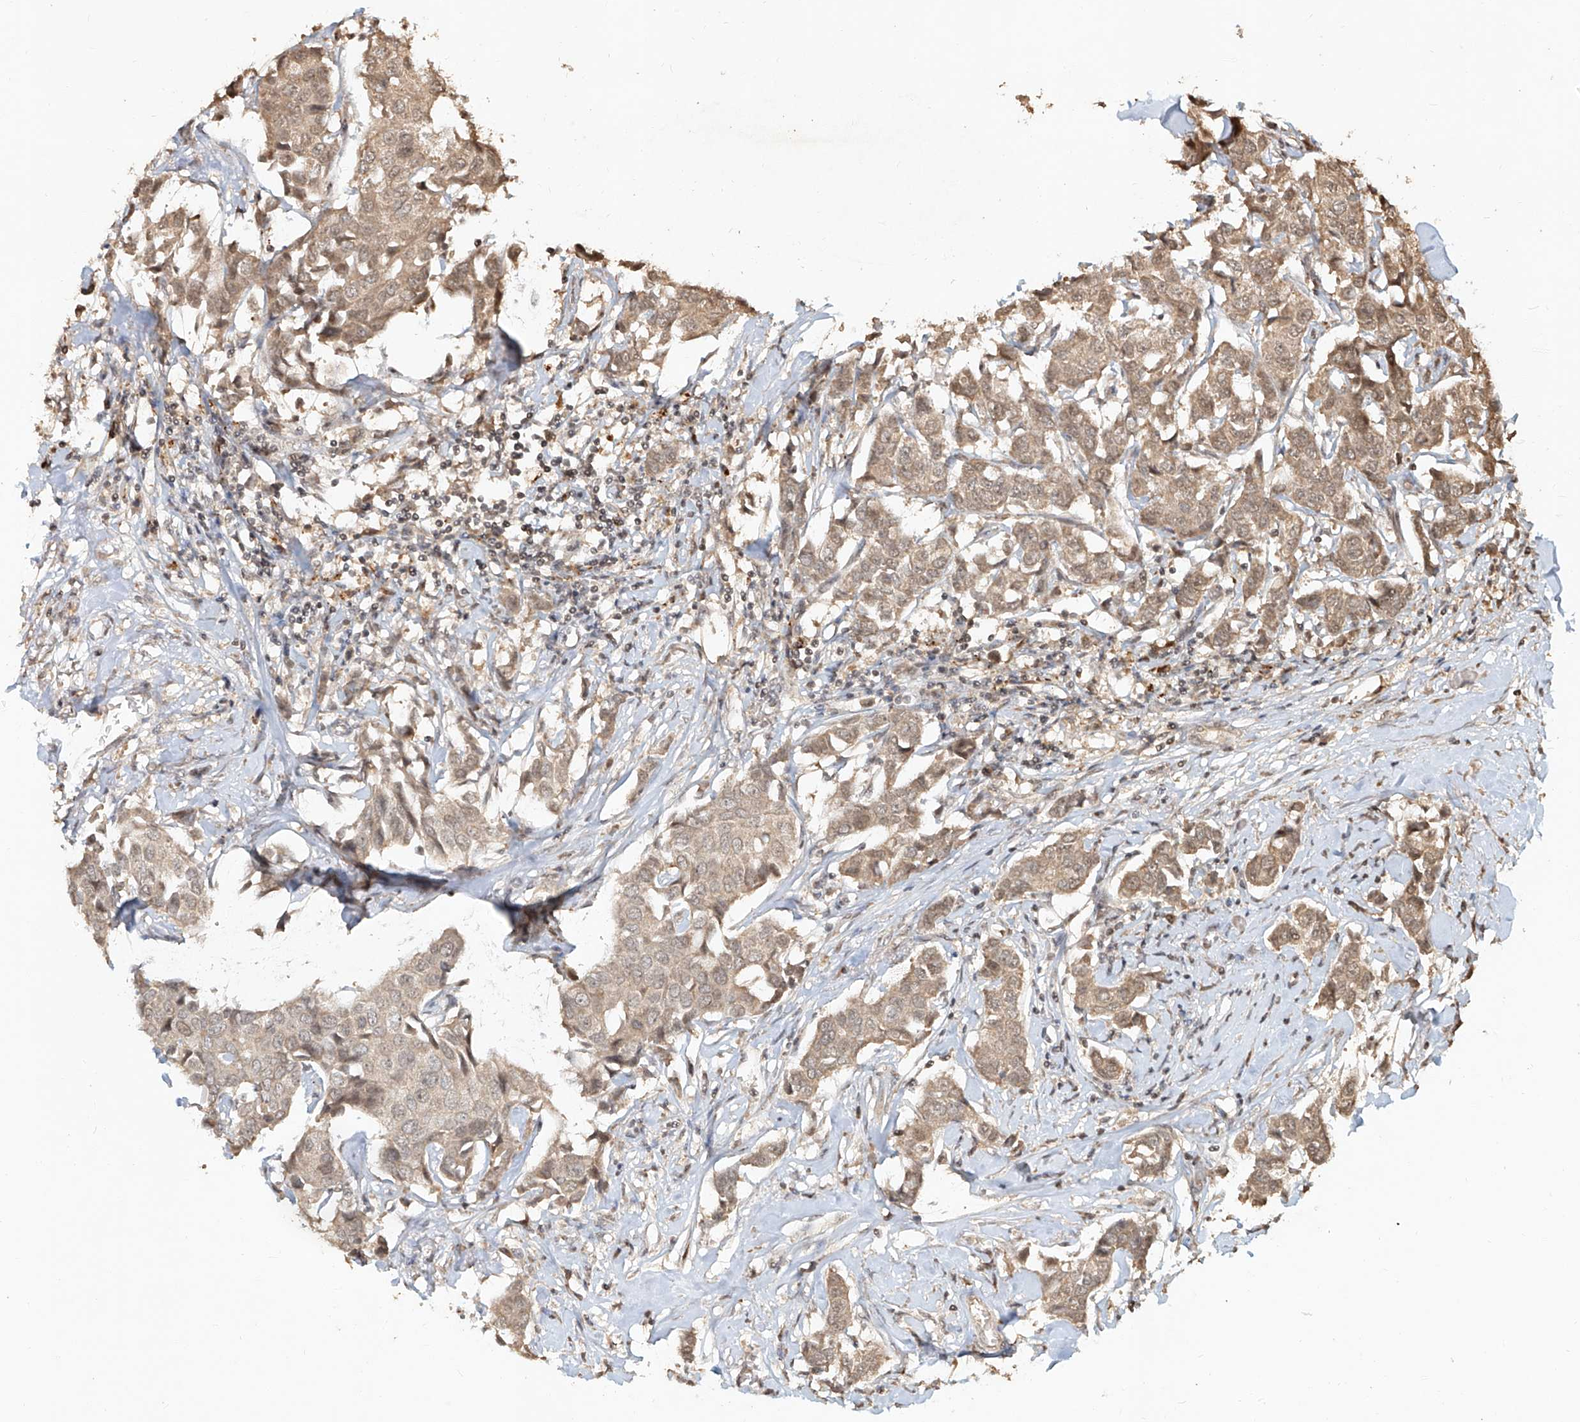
{"staining": {"intensity": "weak", "quantity": ">75%", "location": "cytoplasmic/membranous,nuclear"}, "tissue": "breast cancer", "cell_type": "Tumor cells", "image_type": "cancer", "snomed": [{"axis": "morphology", "description": "Duct carcinoma"}, {"axis": "topography", "description": "Breast"}], "caption": "A photomicrograph showing weak cytoplasmic/membranous and nuclear expression in approximately >75% of tumor cells in breast cancer, as visualized by brown immunohistochemical staining.", "gene": "UBE2K", "patient": {"sex": "female", "age": 80}}